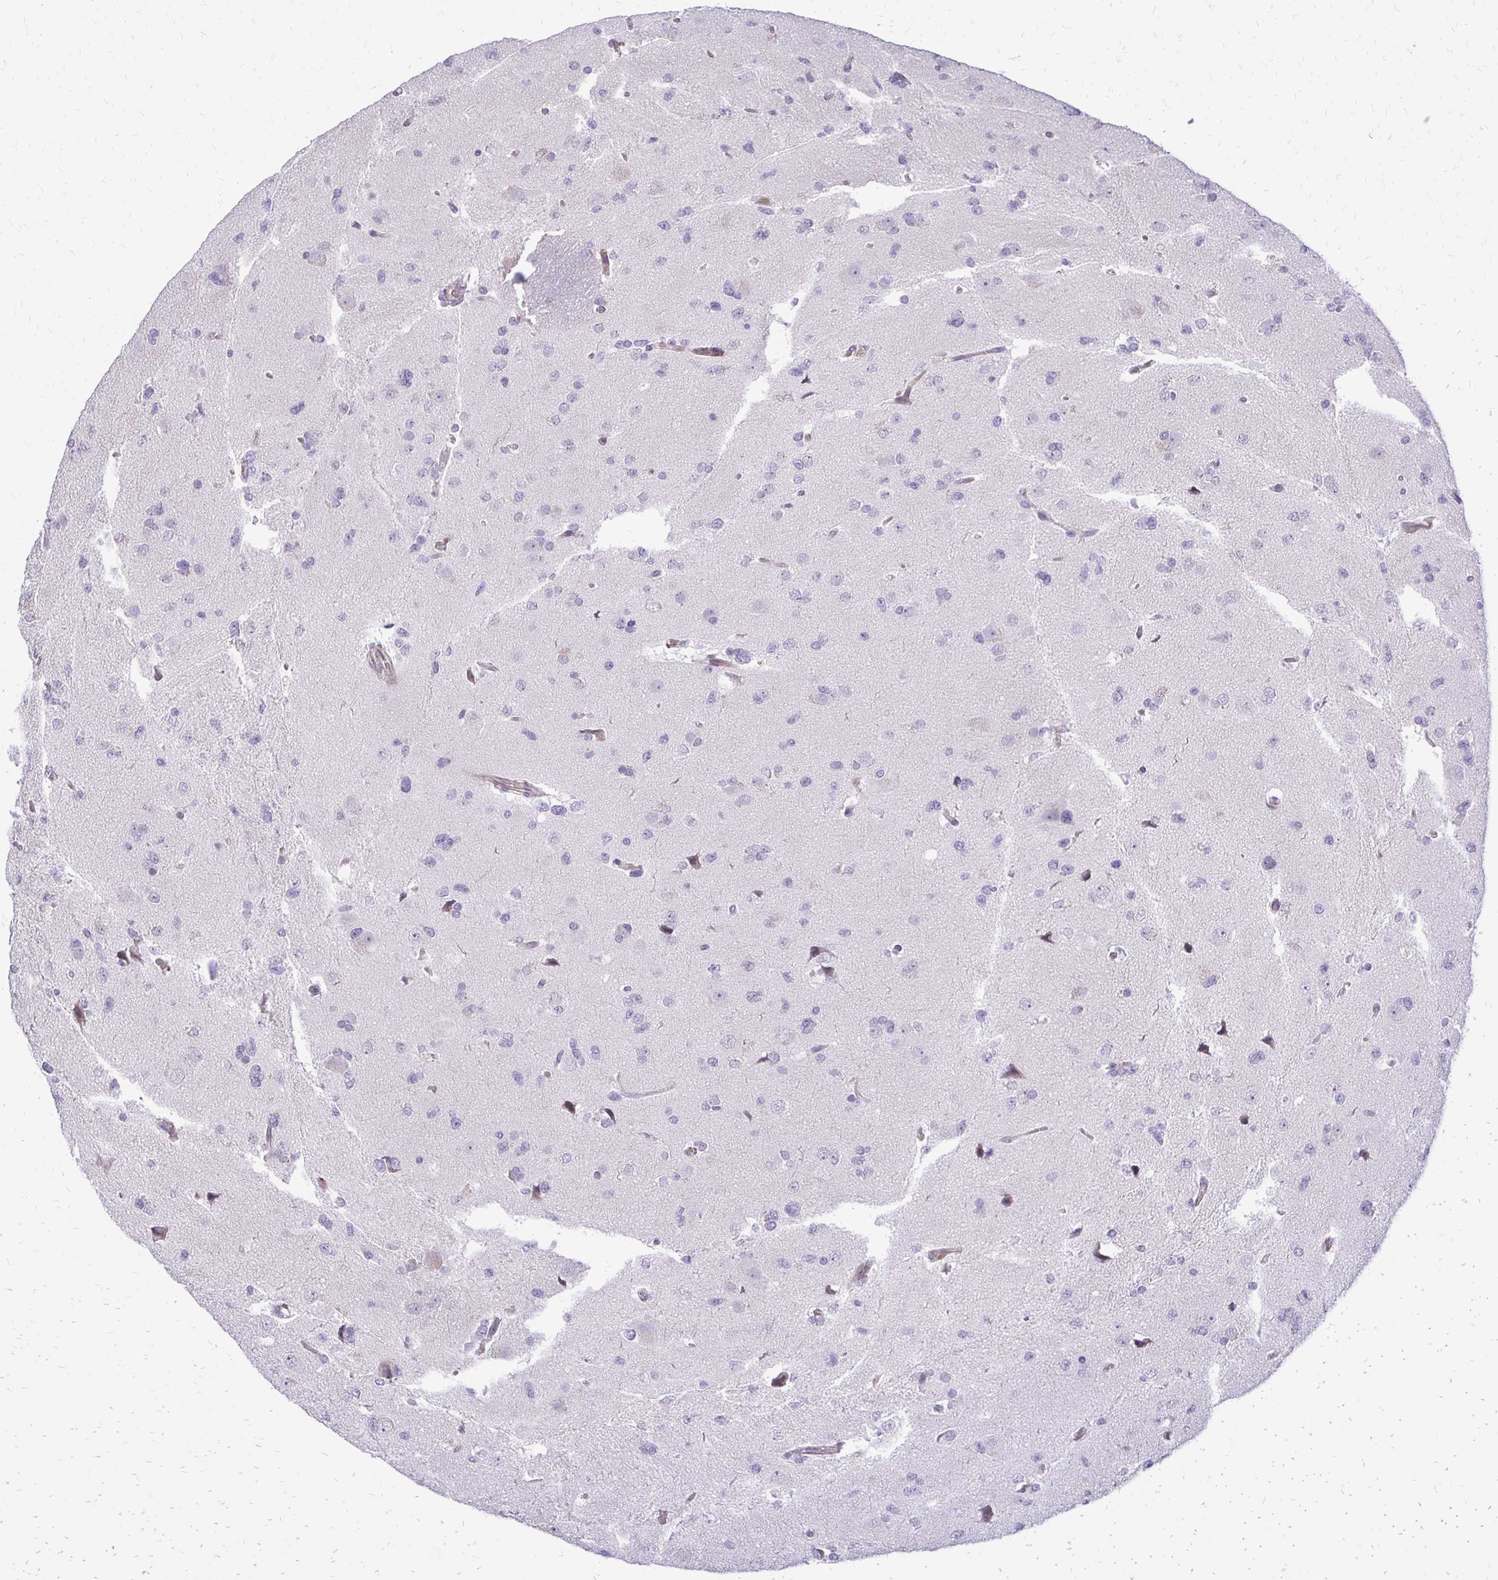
{"staining": {"intensity": "negative", "quantity": "none", "location": "none"}, "tissue": "glioma", "cell_type": "Tumor cells", "image_type": "cancer", "snomed": [{"axis": "morphology", "description": "Glioma, malignant, Low grade"}, {"axis": "topography", "description": "Brain"}], "caption": "Immunohistochemistry (IHC) of human glioma displays no expression in tumor cells.", "gene": "EPYC", "patient": {"sex": "female", "age": 55}}